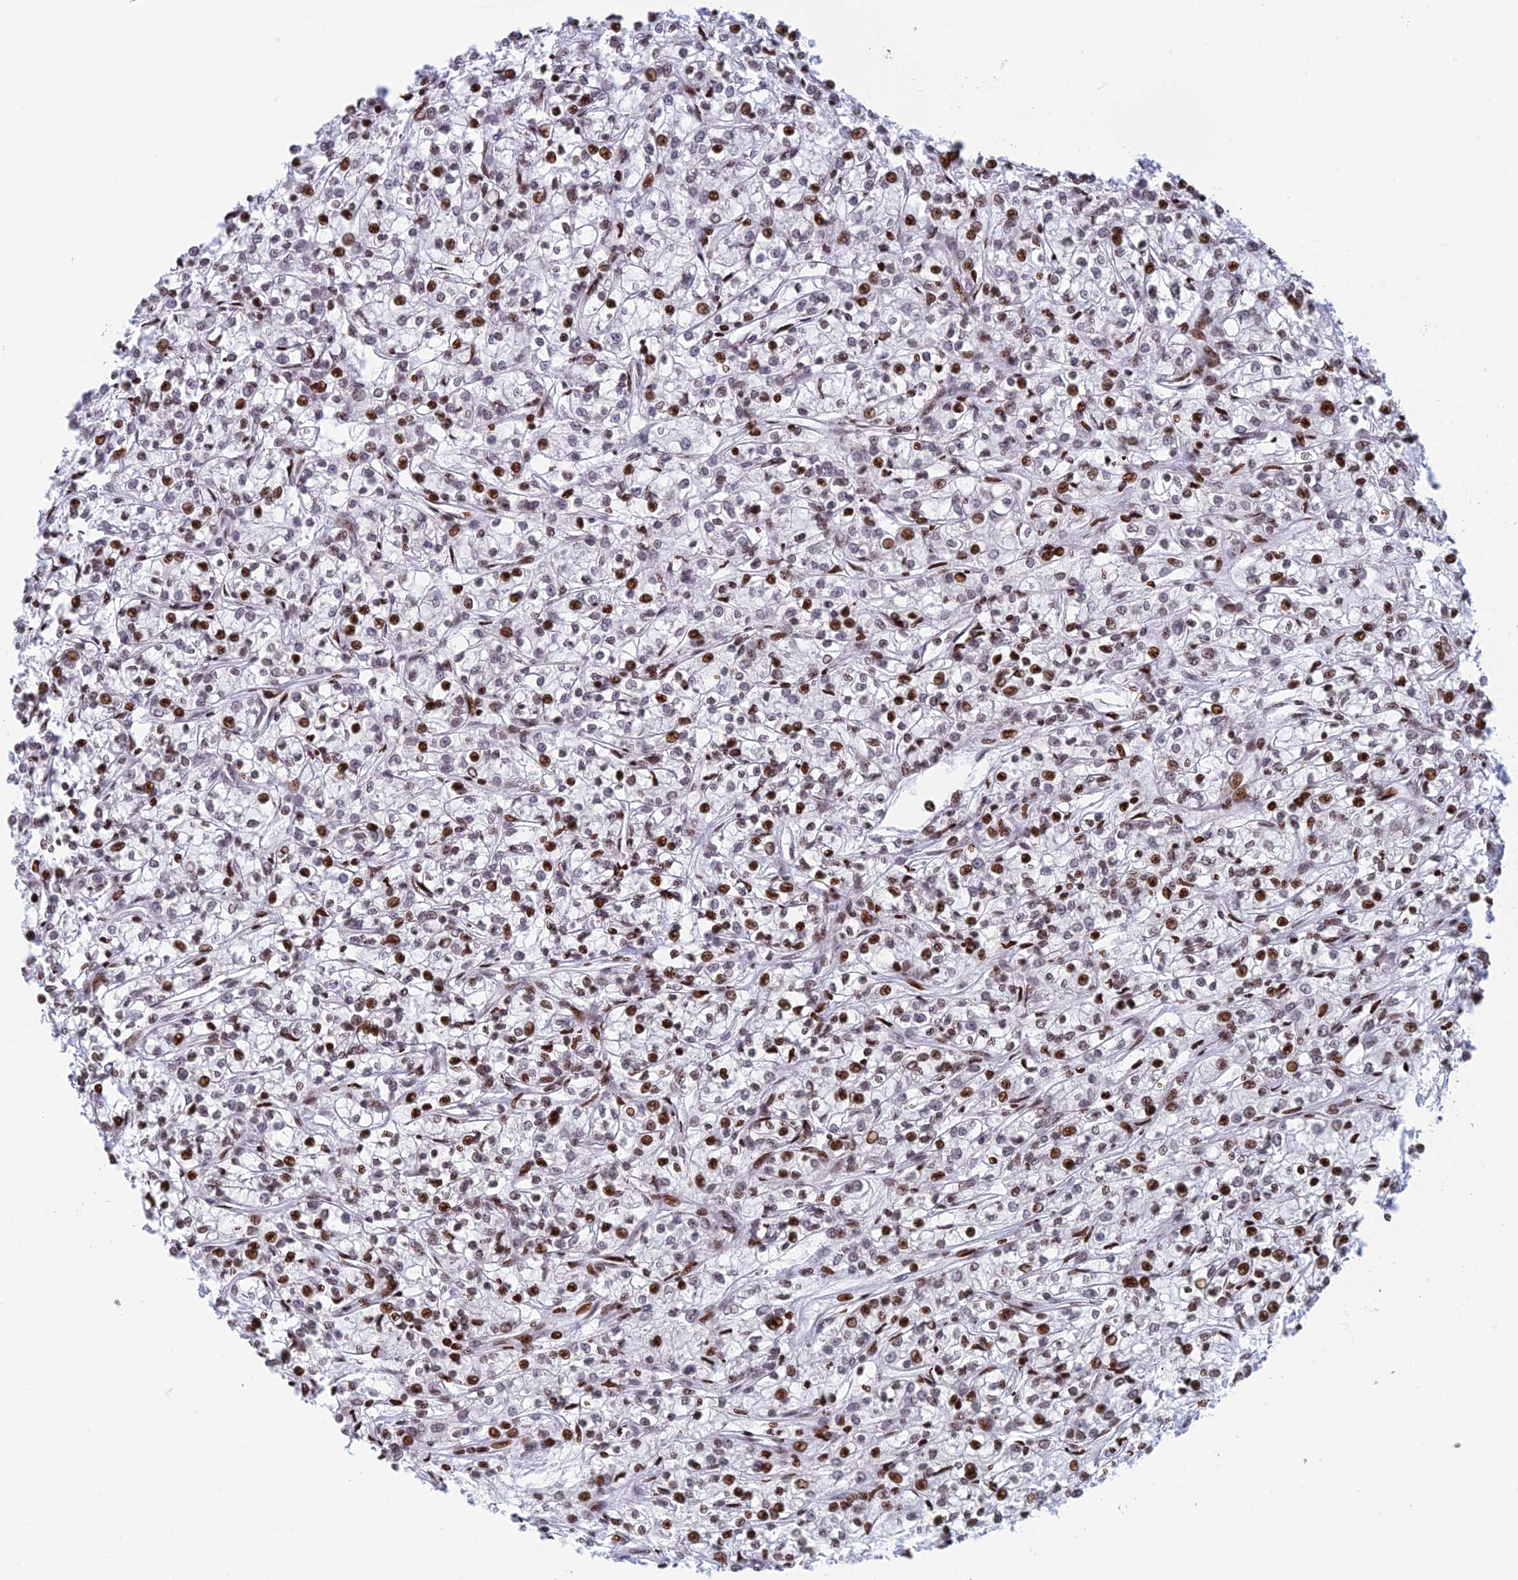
{"staining": {"intensity": "moderate", "quantity": "25%-75%", "location": "nuclear"}, "tissue": "renal cancer", "cell_type": "Tumor cells", "image_type": "cancer", "snomed": [{"axis": "morphology", "description": "Adenocarcinoma, NOS"}, {"axis": "topography", "description": "Kidney"}], "caption": "A brown stain shows moderate nuclear expression of a protein in human renal cancer tumor cells. The staining is performed using DAB (3,3'-diaminobenzidine) brown chromogen to label protein expression. The nuclei are counter-stained blue using hematoxylin.", "gene": "RPAP1", "patient": {"sex": "female", "age": 59}}